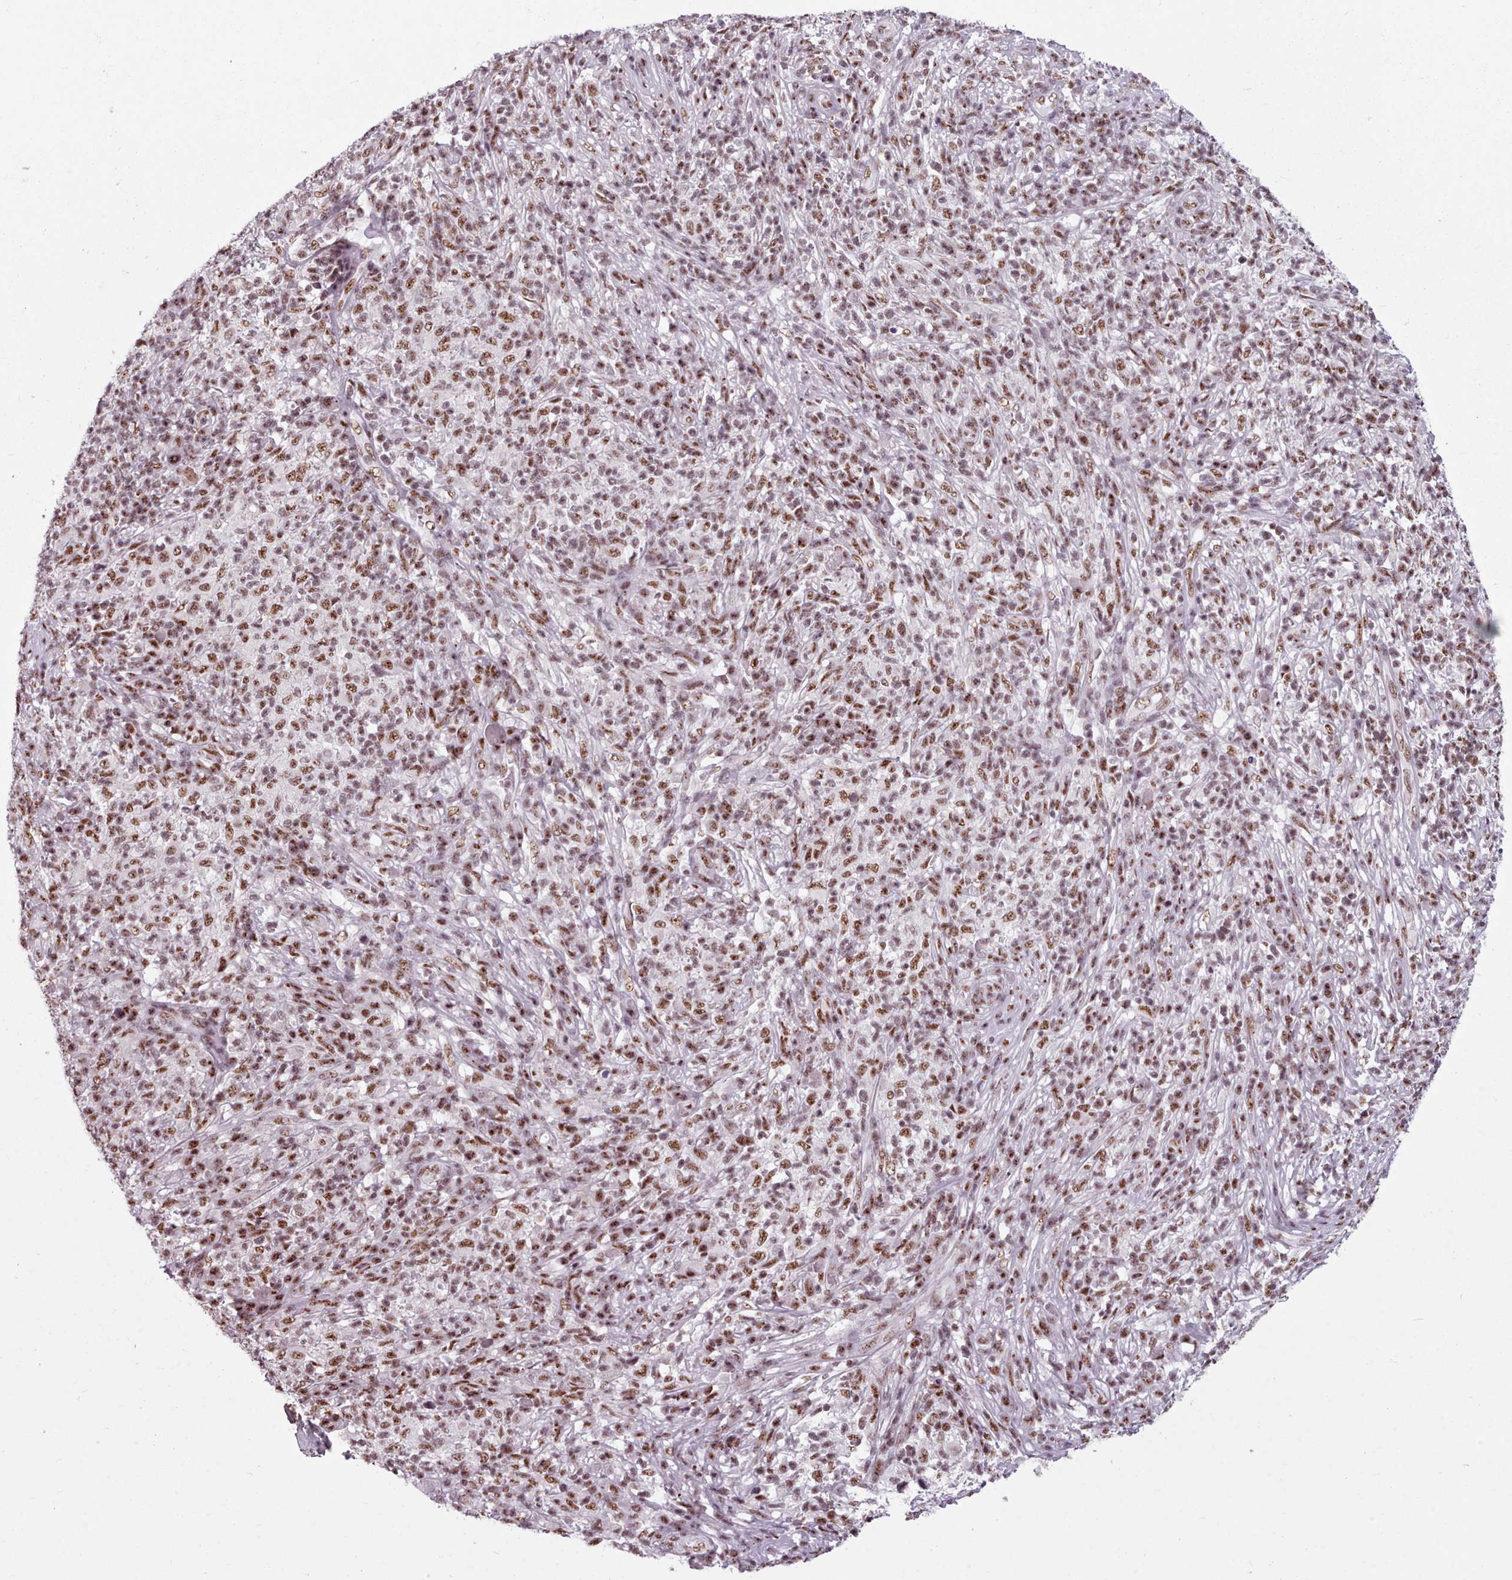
{"staining": {"intensity": "moderate", "quantity": ">75%", "location": "nuclear"}, "tissue": "melanoma", "cell_type": "Tumor cells", "image_type": "cancer", "snomed": [{"axis": "morphology", "description": "Malignant melanoma, NOS"}, {"axis": "topography", "description": "Skin"}], "caption": "High-power microscopy captured an immunohistochemistry histopathology image of malignant melanoma, revealing moderate nuclear staining in approximately >75% of tumor cells. (DAB = brown stain, brightfield microscopy at high magnification).", "gene": "SRRM1", "patient": {"sex": "male", "age": 66}}